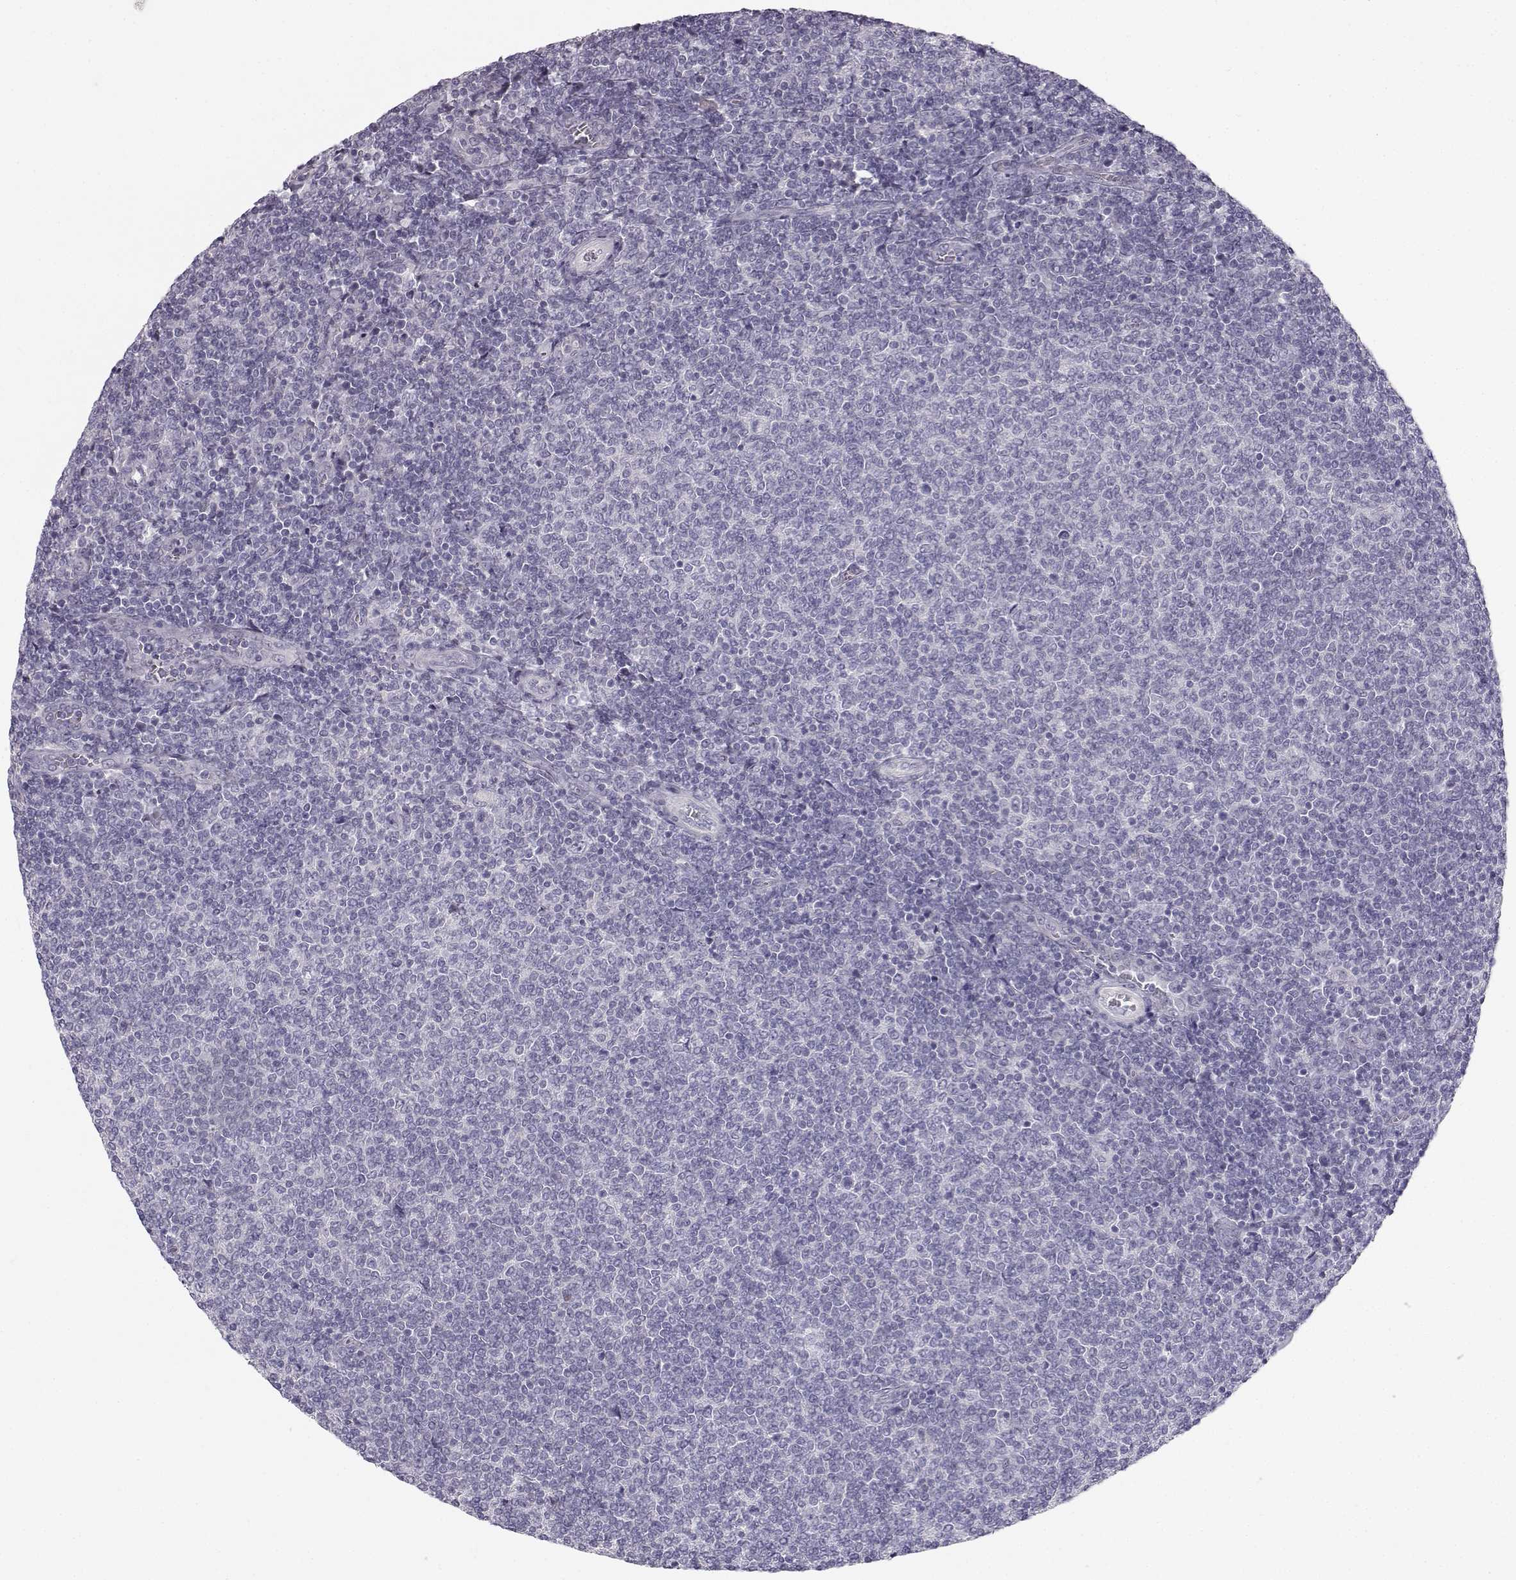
{"staining": {"intensity": "negative", "quantity": "none", "location": "none"}, "tissue": "lymphoma", "cell_type": "Tumor cells", "image_type": "cancer", "snomed": [{"axis": "morphology", "description": "Malignant lymphoma, non-Hodgkin's type, Low grade"}, {"axis": "topography", "description": "Lymph node"}], "caption": "This photomicrograph is of low-grade malignant lymphoma, non-Hodgkin's type stained with immunohistochemistry (IHC) to label a protein in brown with the nuclei are counter-stained blue. There is no expression in tumor cells.", "gene": "MYCBPAP", "patient": {"sex": "male", "age": 52}}